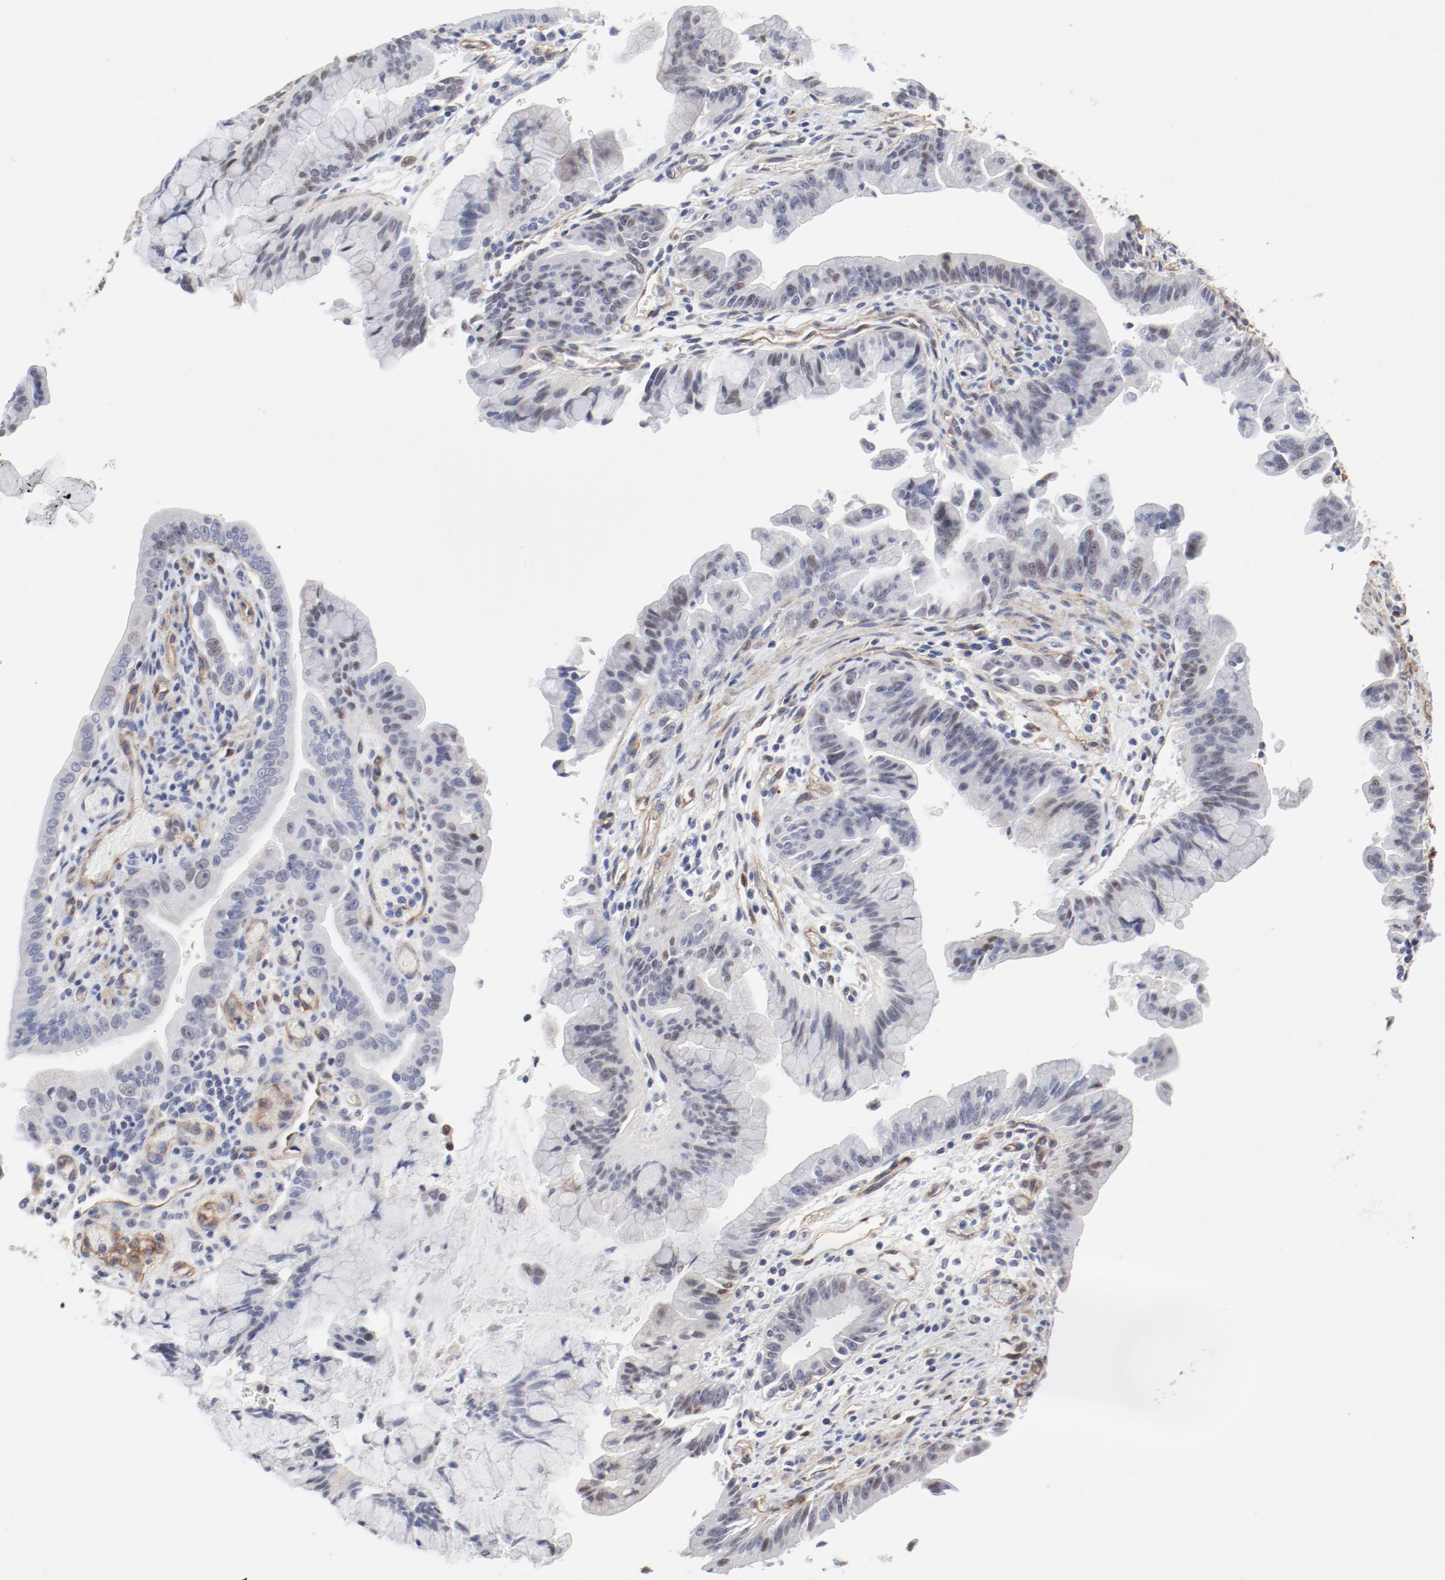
{"staining": {"intensity": "negative", "quantity": "none", "location": "none"}, "tissue": "pancreatic cancer", "cell_type": "Tumor cells", "image_type": "cancer", "snomed": [{"axis": "morphology", "description": "Adenocarcinoma, NOS"}, {"axis": "topography", "description": "Pancreas"}], "caption": "Immunohistochemistry micrograph of neoplastic tissue: human pancreatic cancer stained with DAB (3,3'-diaminobenzidine) shows no significant protein expression in tumor cells.", "gene": "MAGED4", "patient": {"sex": "male", "age": 59}}